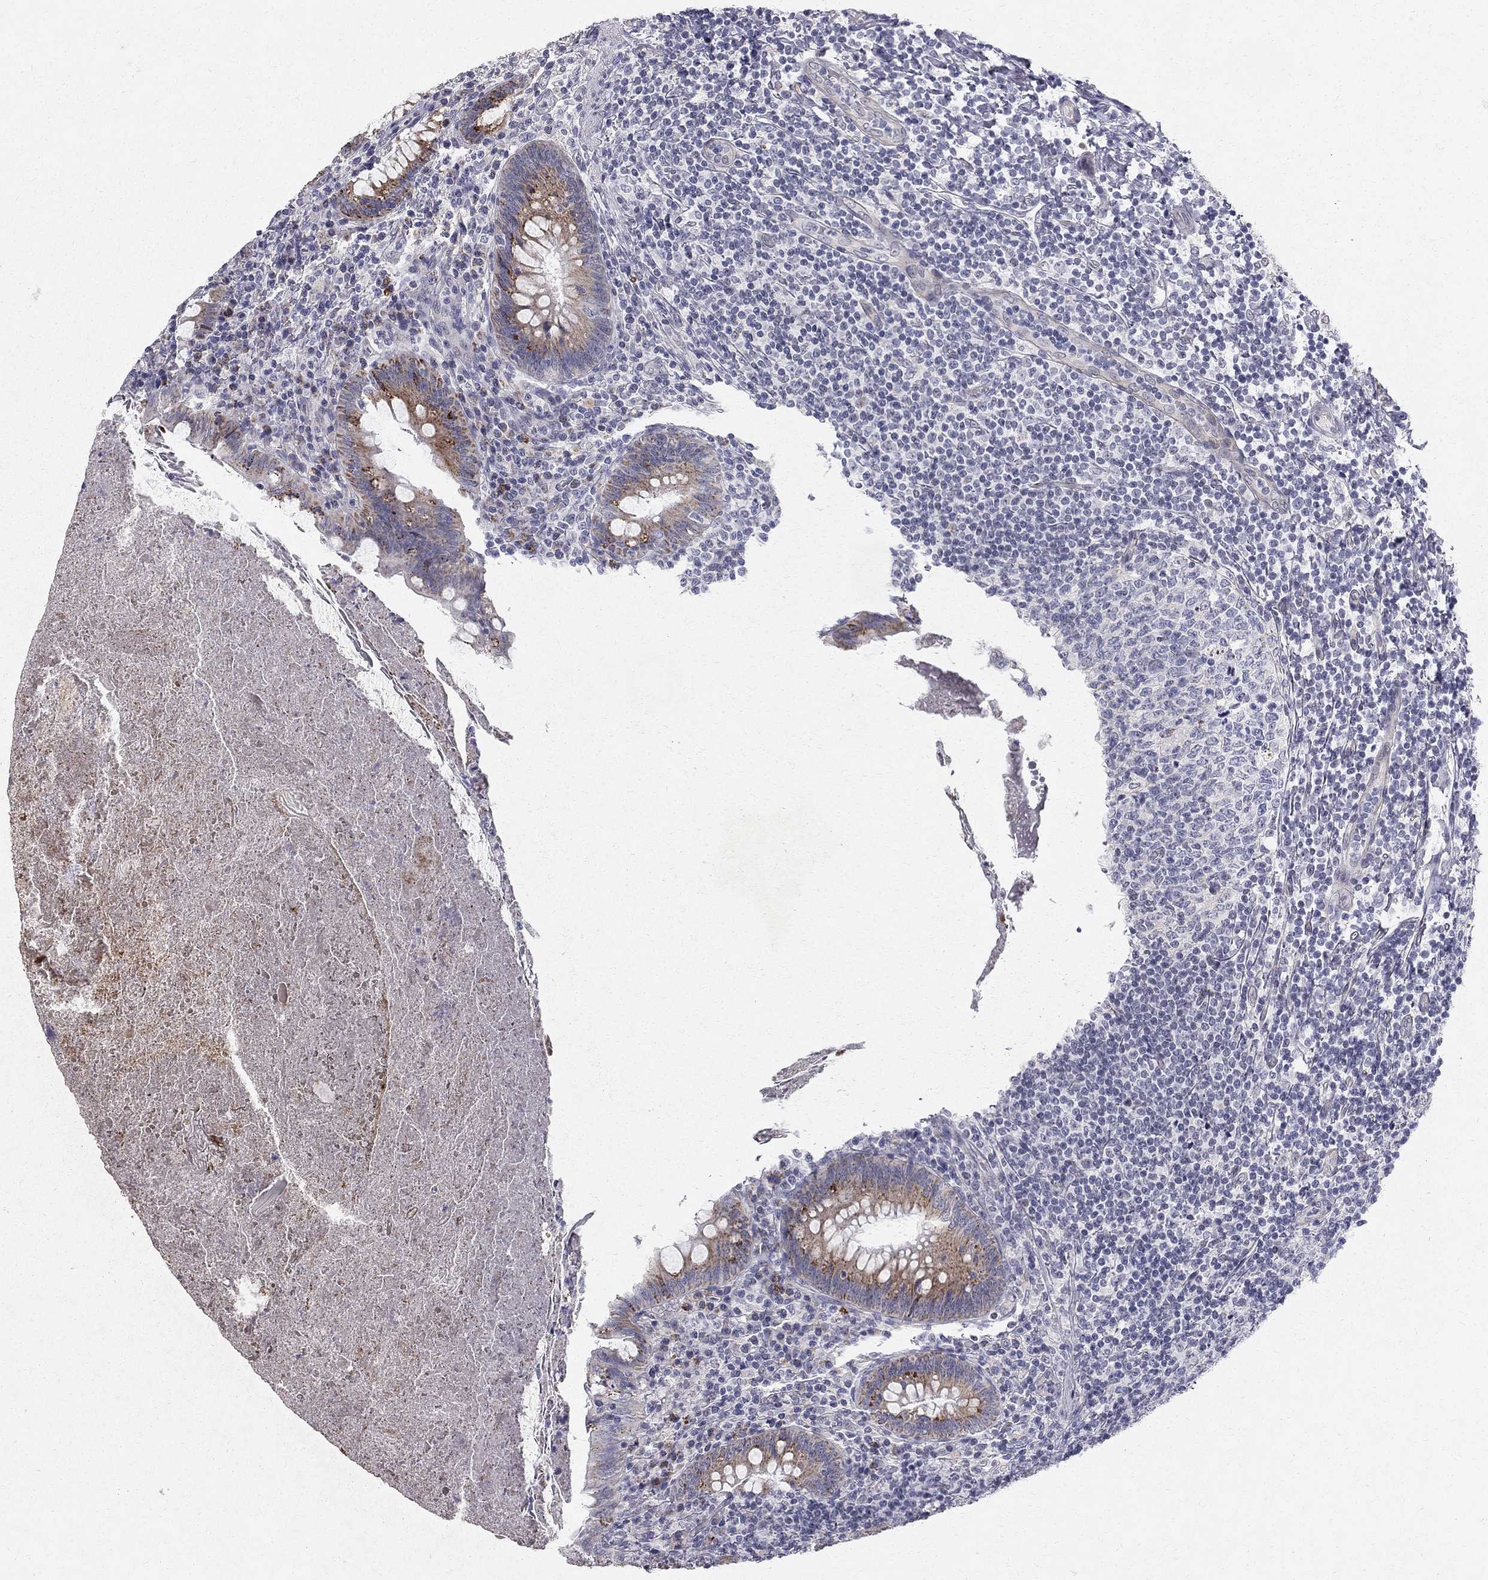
{"staining": {"intensity": "weak", "quantity": "25%-75%", "location": "cytoplasmic/membranous"}, "tissue": "appendix", "cell_type": "Glandular cells", "image_type": "normal", "snomed": [{"axis": "morphology", "description": "Normal tissue, NOS"}, {"axis": "topography", "description": "Appendix"}], "caption": "Immunohistochemistry photomicrograph of unremarkable appendix: appendix stained using IHC demonstrates low levels of weak protein expression localized specifically in the cytoplasmic/membranous of glandular cells, appearing as a cytoplasmic/membranous brown color.", "gene": "CLIC6", "patient": {"sex": "male", "age": 47}}